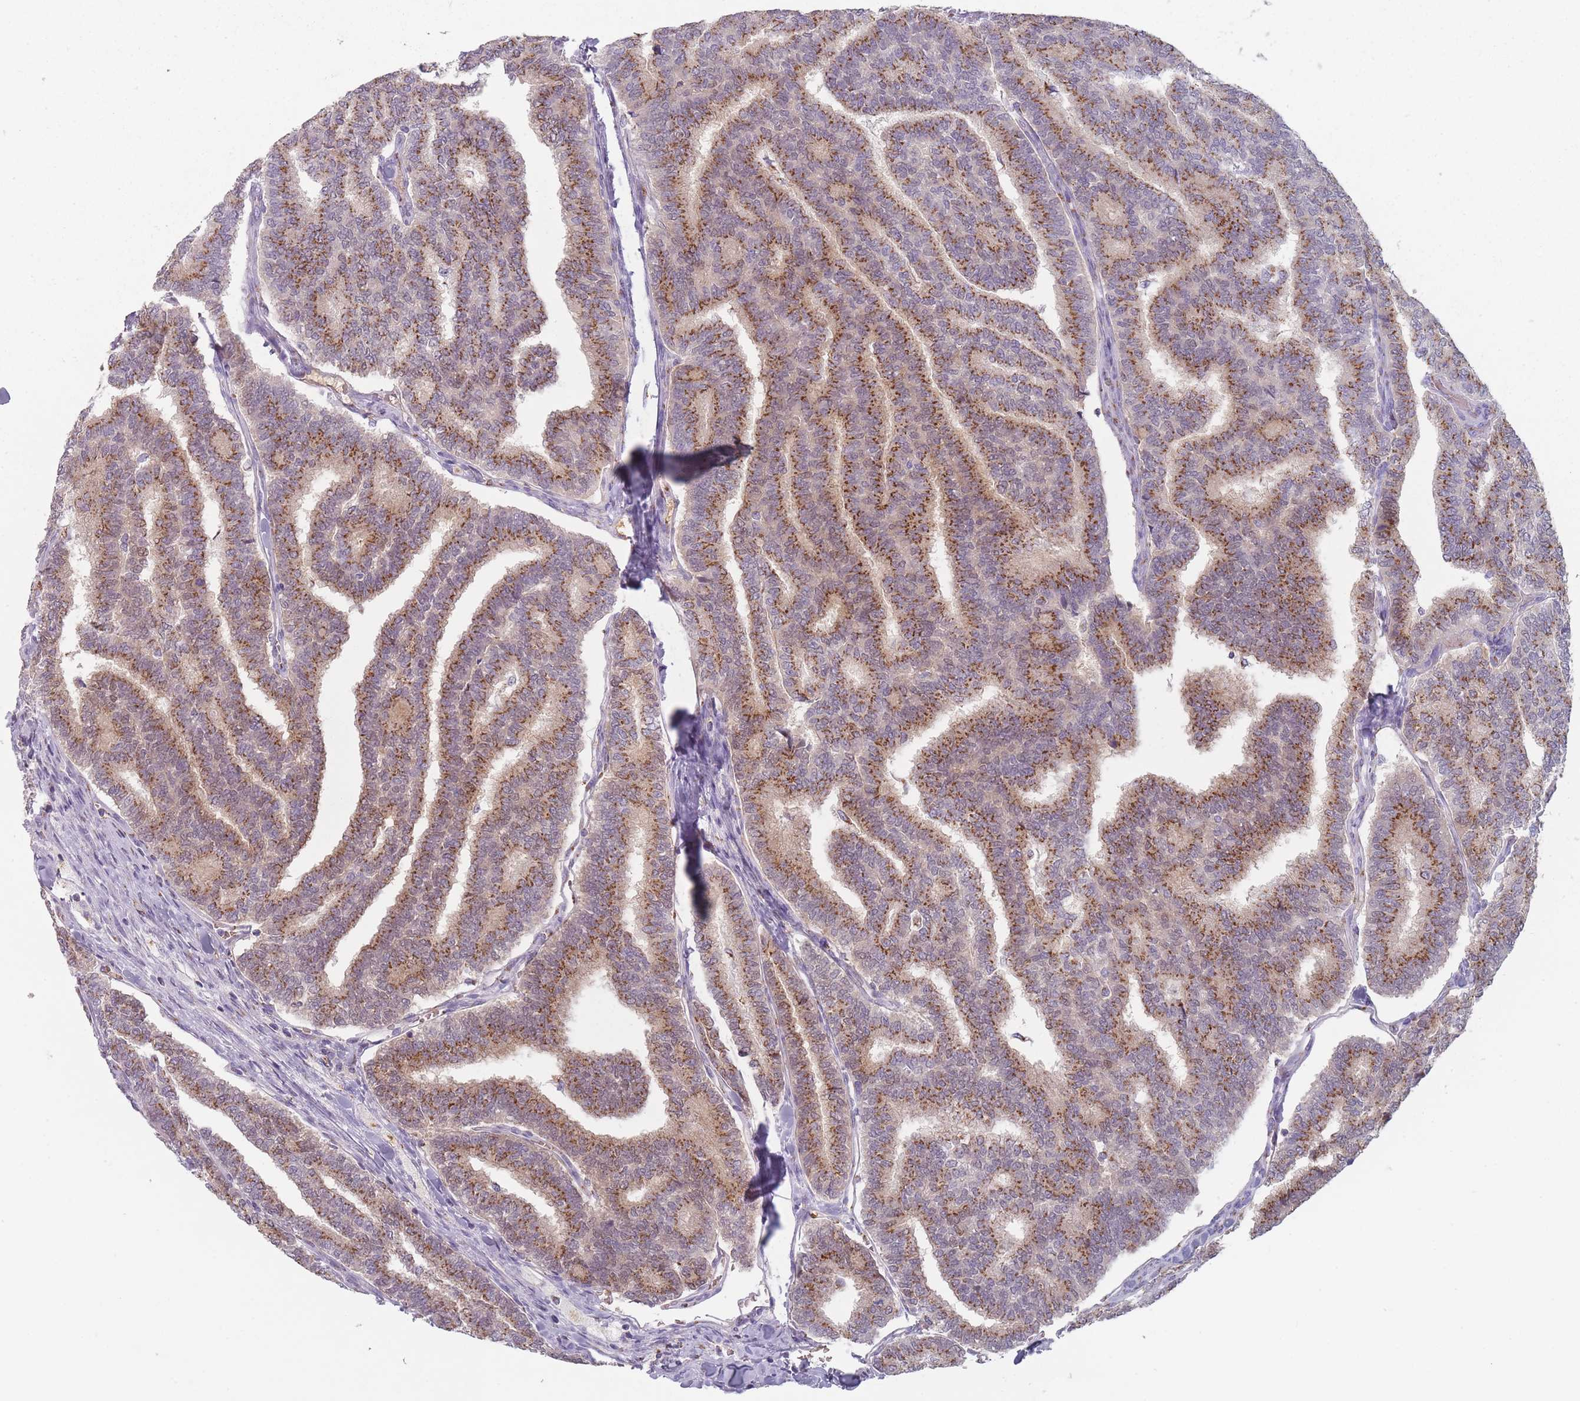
{"staining": {"intensity": "strong", "quantity": ">75%", "location": "cytoplasmic/membranous"}, "tissue": "thyroid cancer", "cell_type": "Tumor cells", "image_type": "cancer", "snomed": [{"axis": "morphology", "description": "Papillary adenocarcinoma, NOS"}, {"axis": "topography", "description": "Thyroid gland"}], "caption": "Protein expression analysis of human papillary adenocarcinoma (thyroid) reveals strong cytoplasmic/membranous staining in about >75% of tumor cells.", "gene": "MAN1B1", "patient": {"sex": "female", "age": 35}}